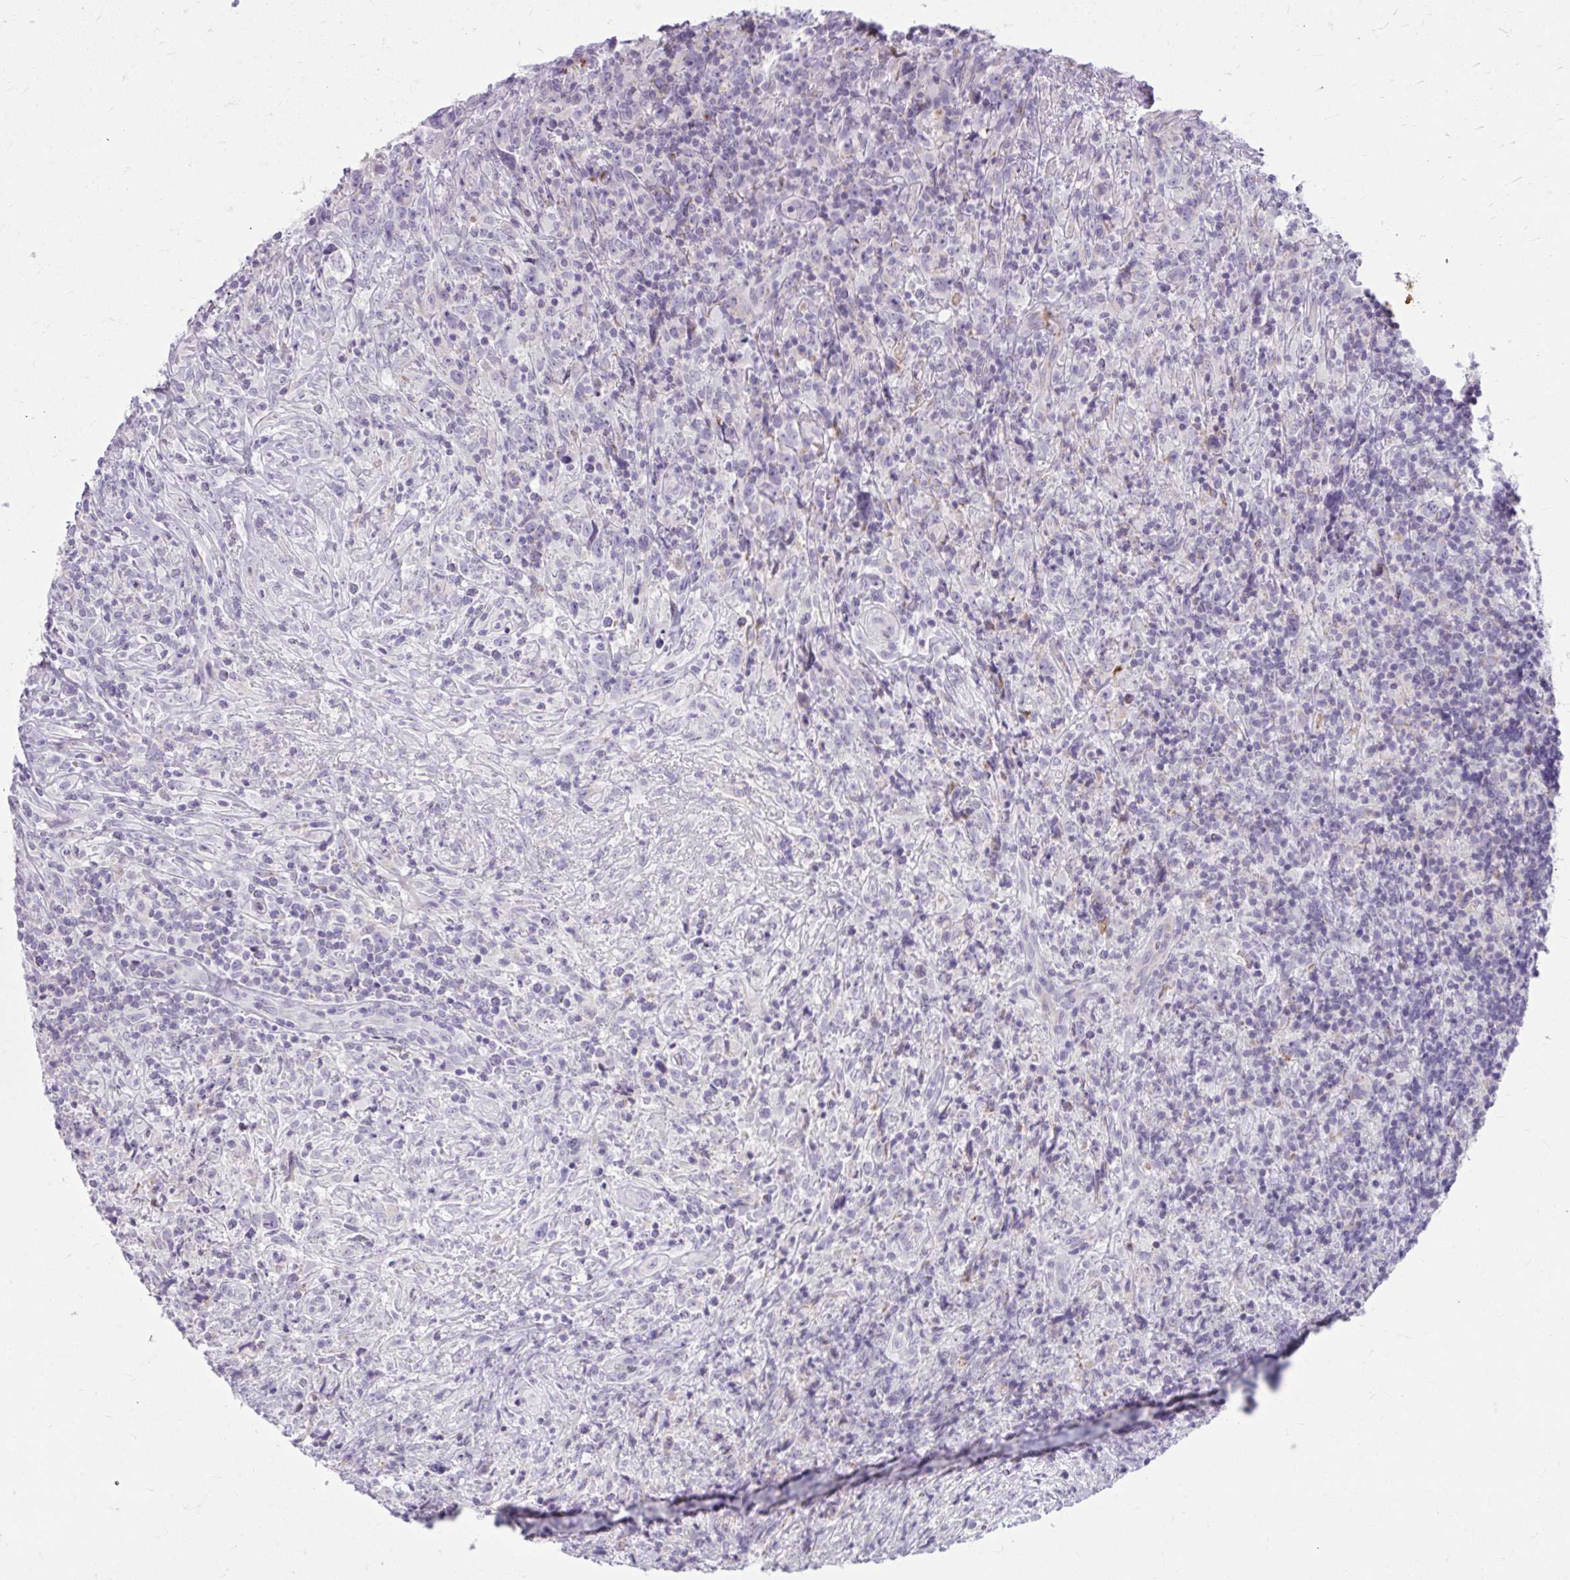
{"staining": {"intensity": "negative", "quantity": "none", "location": "none"}, "tissue": "lymphoma", "cell_type": "Tumor cells", "image_type": "cancer", "snomed": [{"axis": "morphology", "description": "Hodgkin's disease, NOS"}, {"axis": "topography", "description": "Lymph node"}], "caption": "DAB (3,3'-diaminobenzidine) immunohistochemical staining of lymphoma shows no significant expression in tumor cells.", "gene": "MSMO1", "patient": {"sex": "female", "age": 18}}